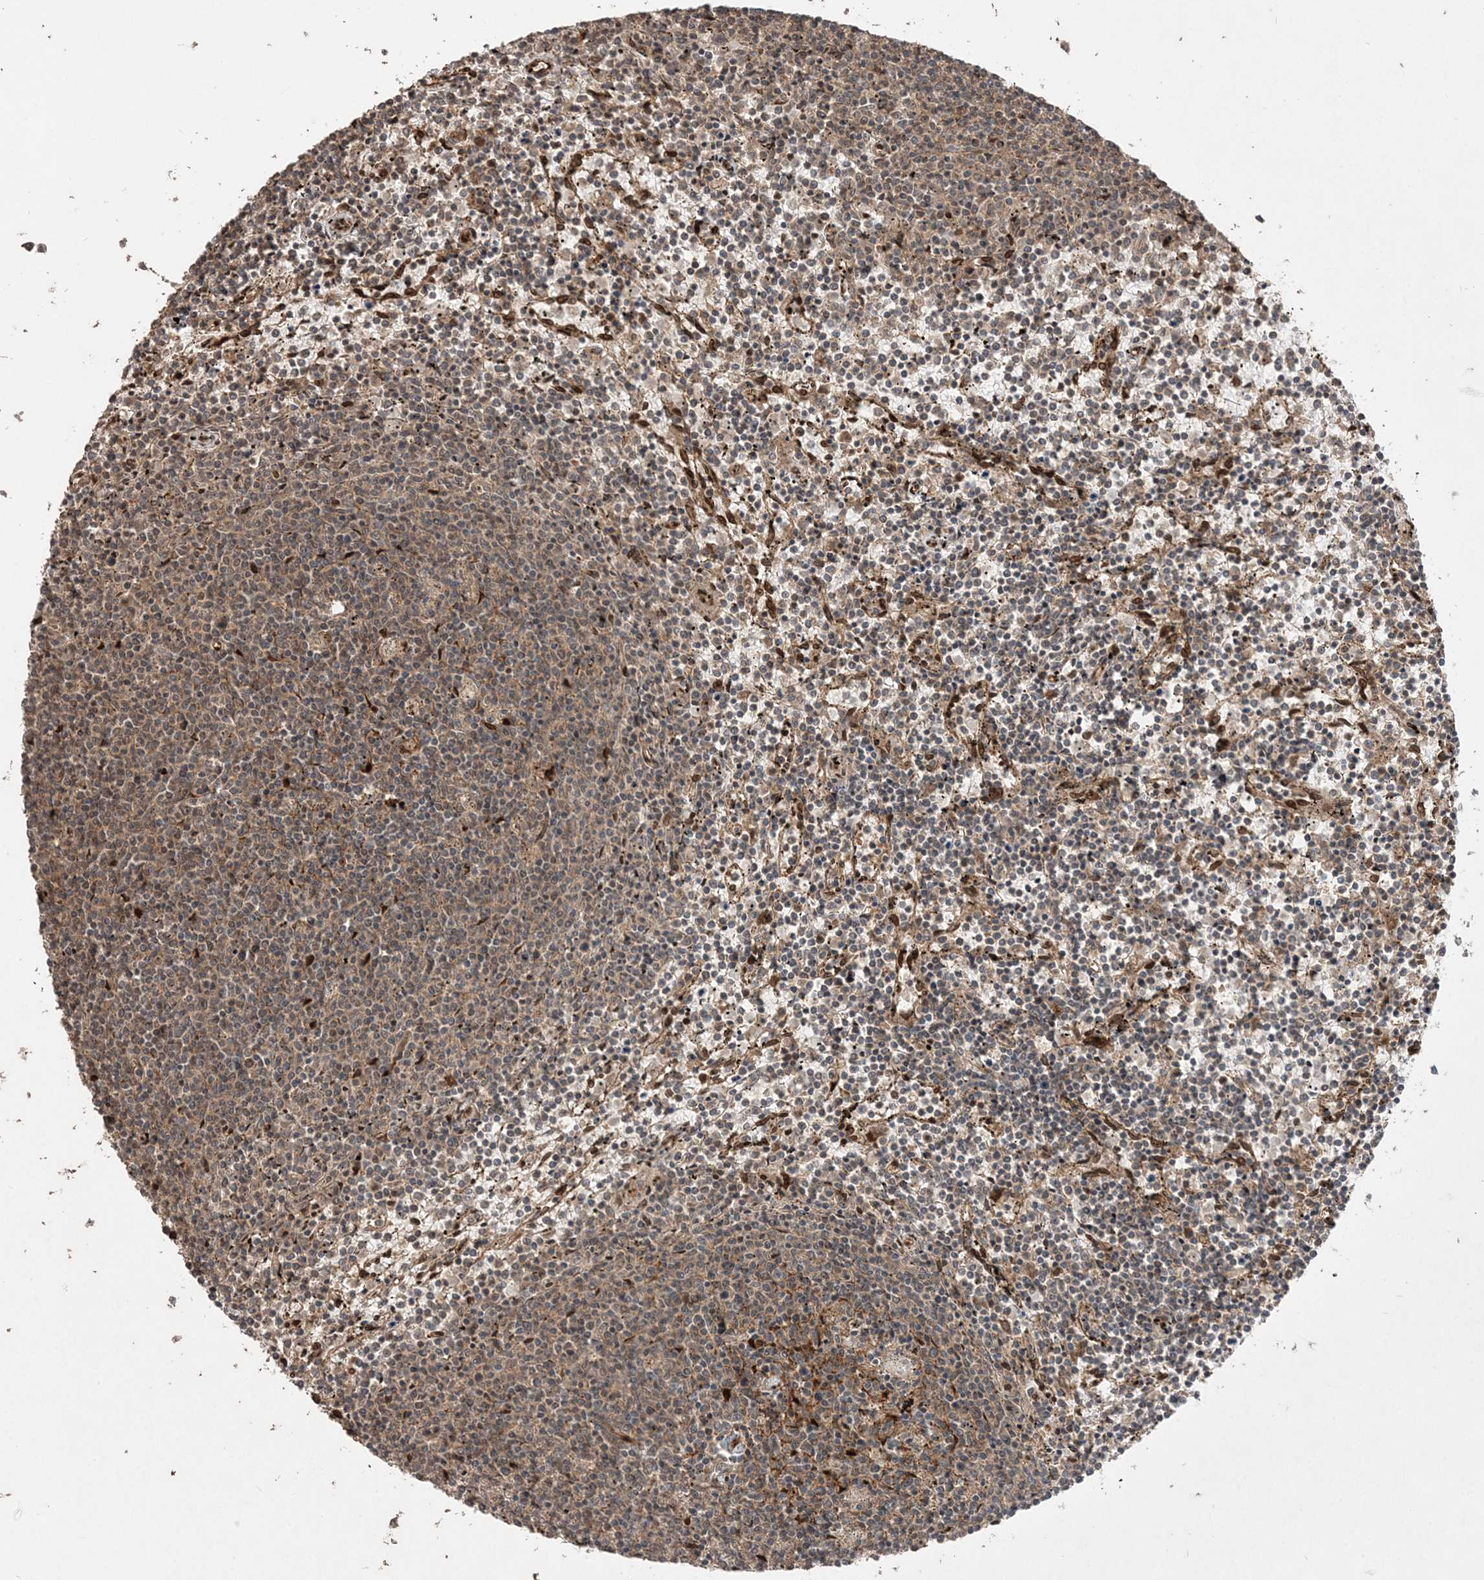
{"staining": {"intensity": "weak", "quantity": "25%-75%", "location": "cytoplasmic/membranous"}, "tissue": "lymphoma", "cell_type": "Tumor cells", "image_type": "cancer", "snomed": [{"axis": "morphology", "description": "Malignant lymphoma, non-Hodgkin's type, Low grade"}, {"axis": "topography", "description": "Spleen"}], "caption": "High-power microscopy captured an immunohistochemistry micrograph of lymphoma, revealing weak cytoplasmic/membranous expression in about 25%-75% of tumor cells. The staining is performed using DAB brown chromogen to label protein expression. The nuclei are counter-stained blue using hematoxylin.", "gene": "ETAA1", "patient": {"sex": "female", "age": 50}}